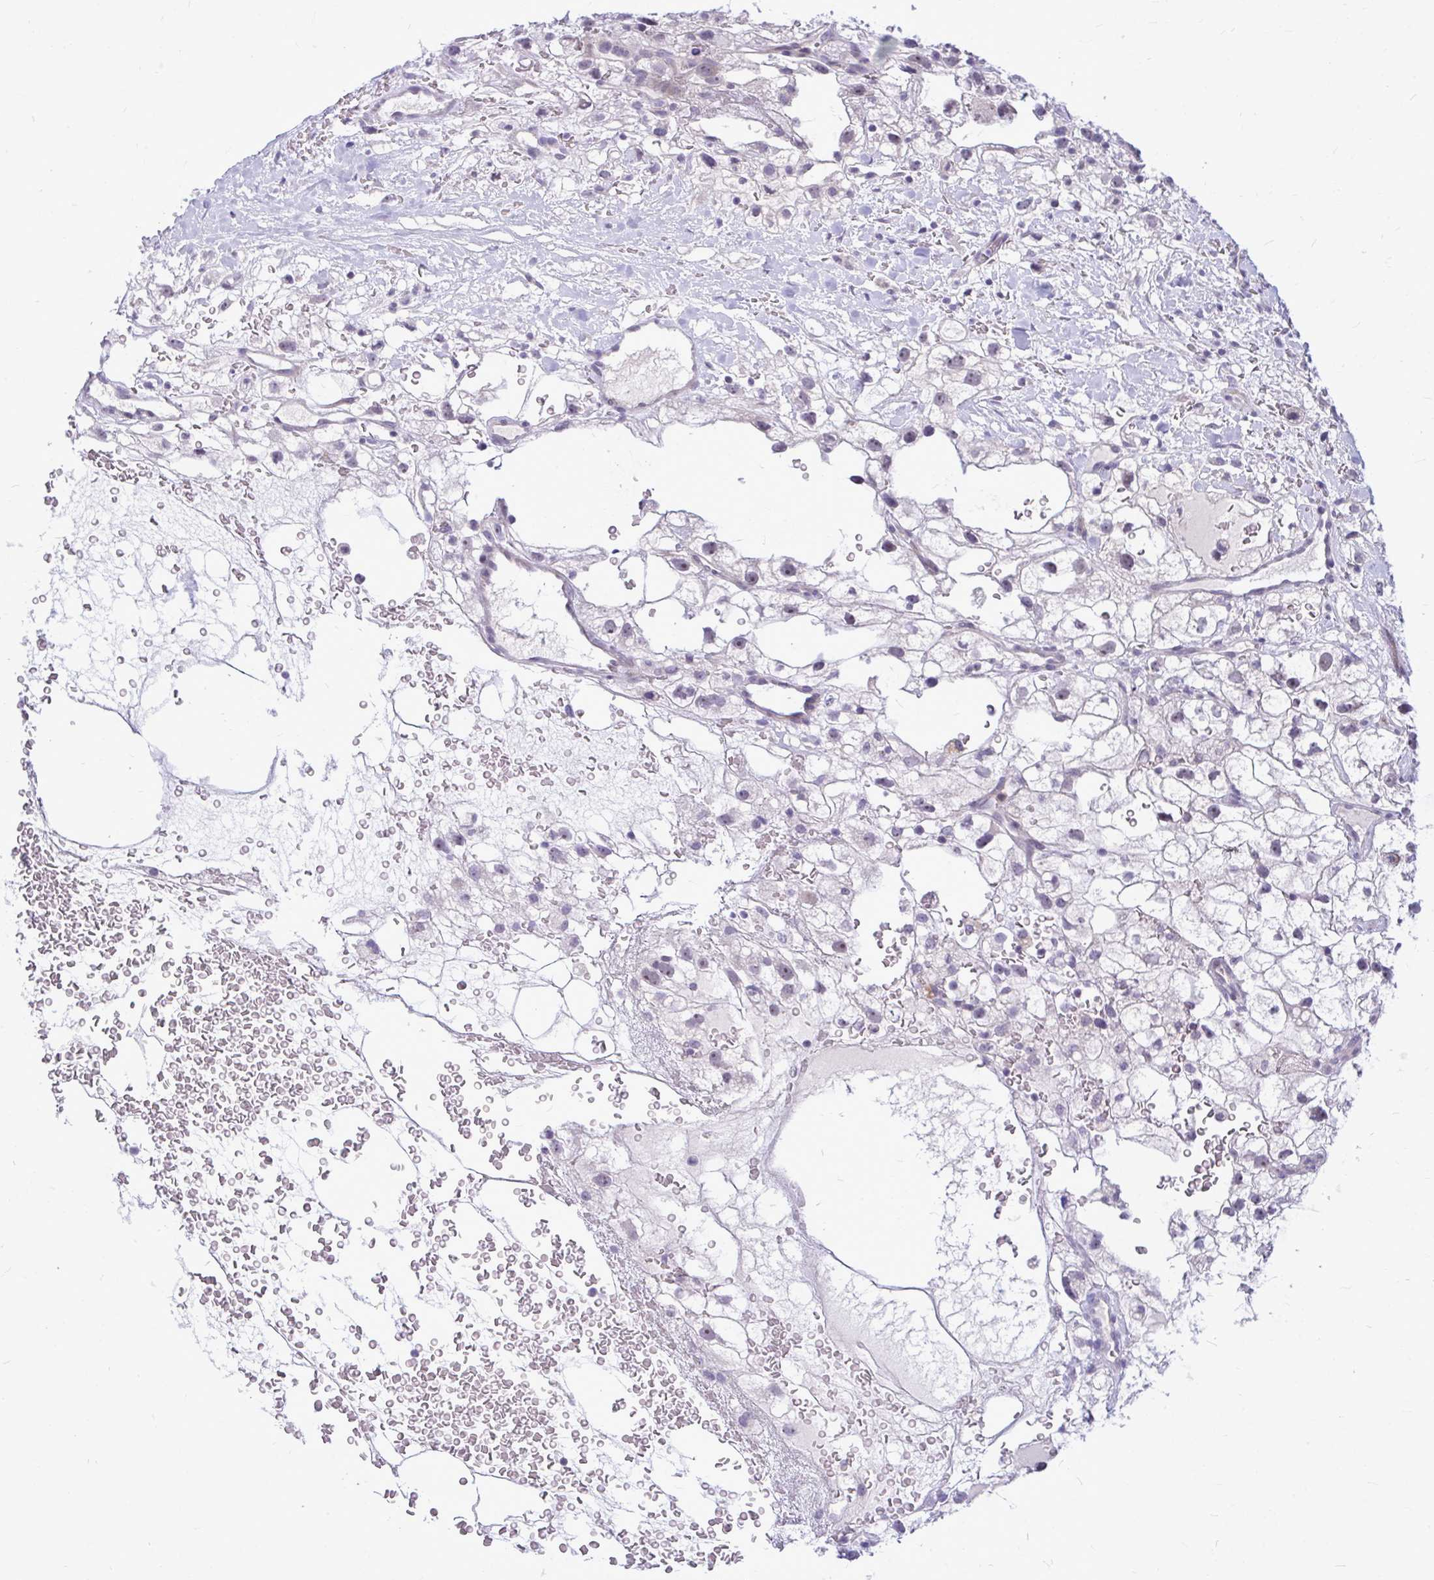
{"staining": {"intensity": "negative", "quantity": "none", "location": "none"}, "tissue": "renal cancer", "cell_type": "Tumor cells", "image_type": "cancer", "snomed": [{"axis": "morphology", "description": "Adenocarcinoma, NOS"}, {"axis": "topography", "description": "Kidney"}], "caption": "Adenocarcinoma (renal) was stained to show a protein in brown. There is no significant expression in tumor cells. (Brightfield microscopy of DAB (3,3'-diaminobenzidine) IHC at high magnification).", "gene": "ZSCAN25", "patient": {"sex": "male", "age": 59}}